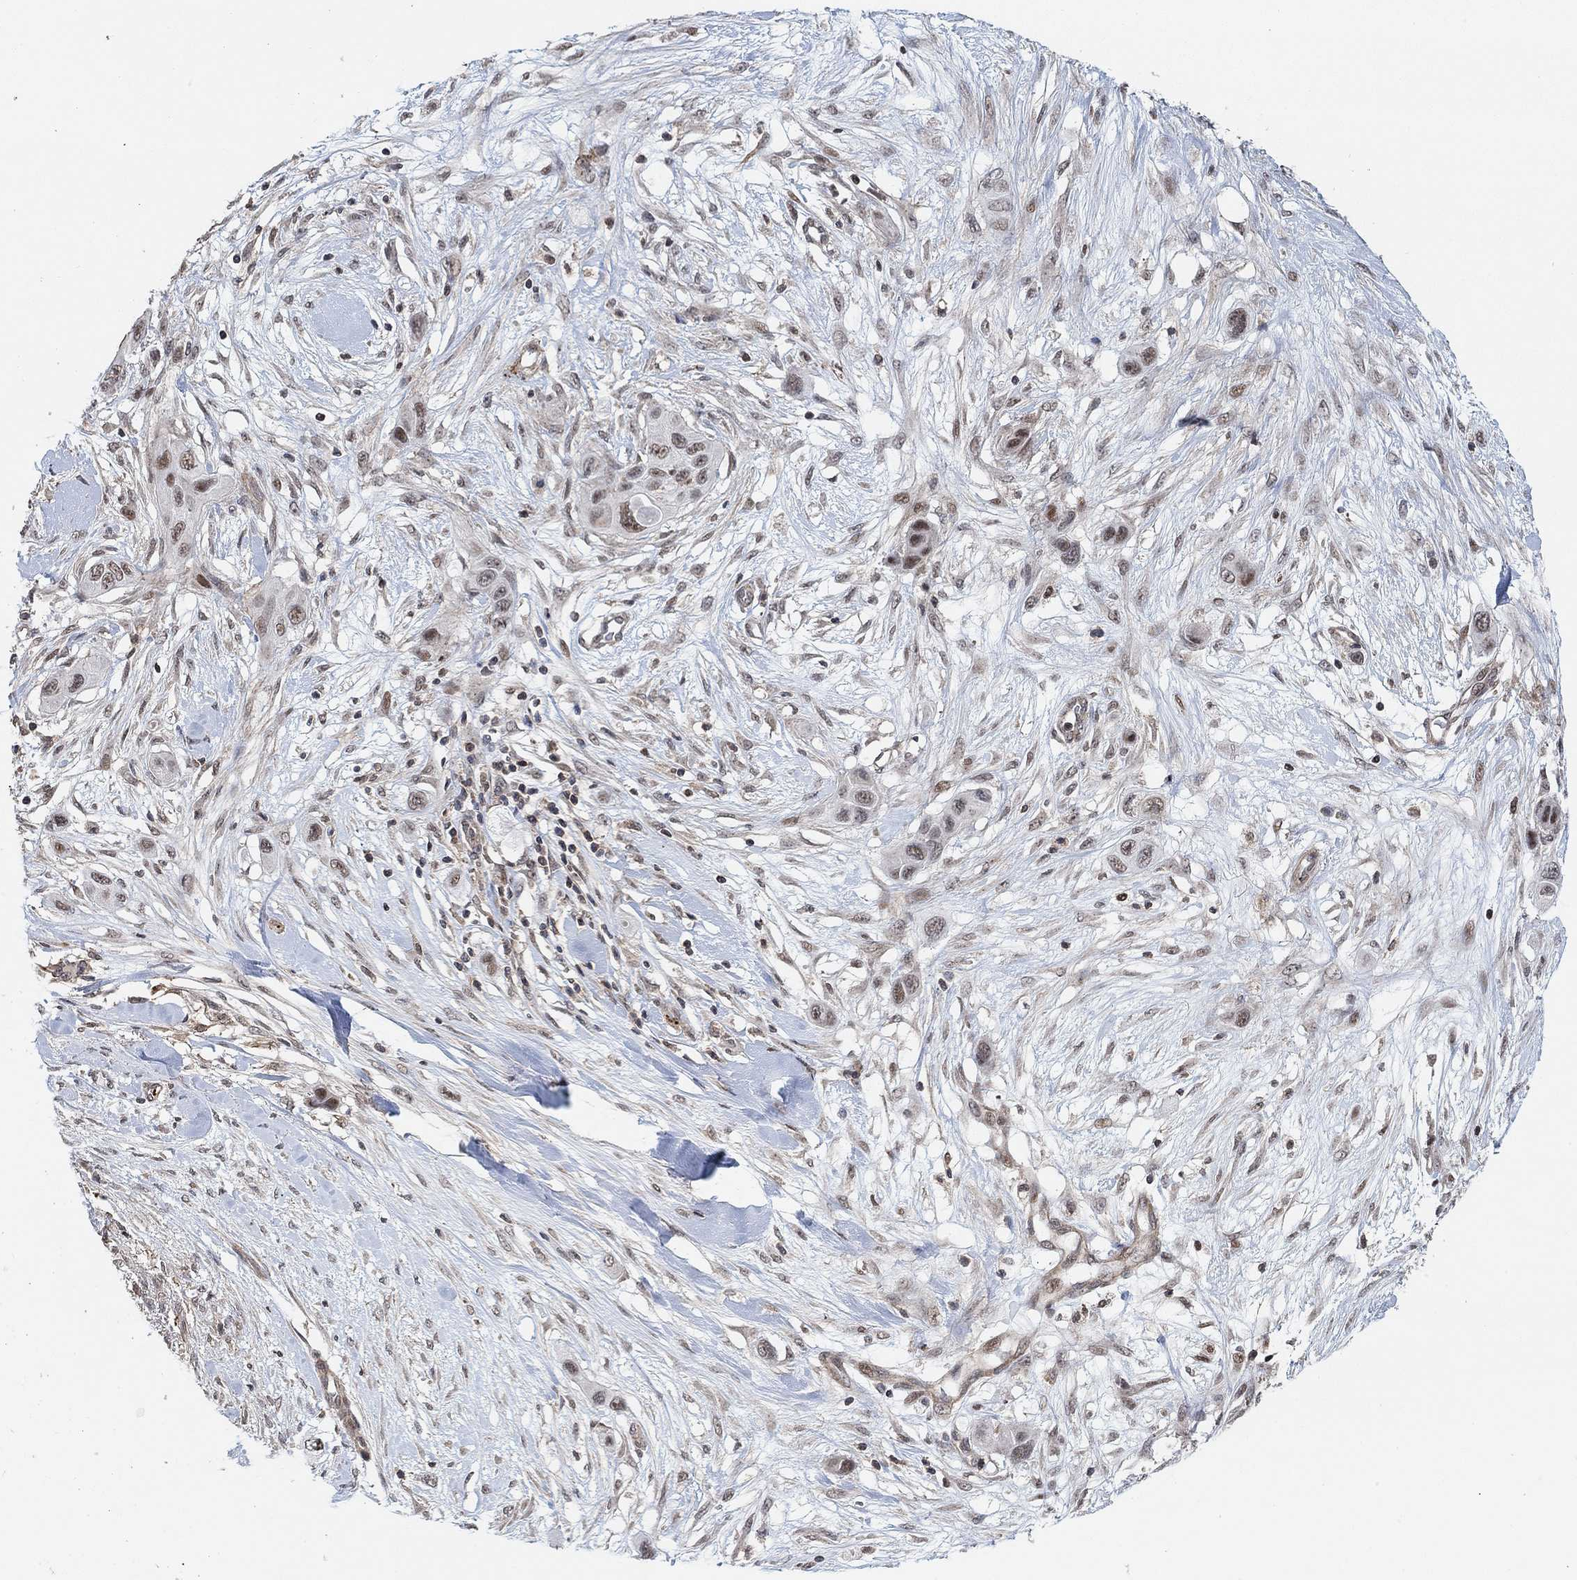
{"staining": {"intensity": "moderate", "quantity": "25%-75%", "location": "nuclear"}, "tissue": "skin cancer", "cell_type": "Tumor cells", "image_type": "cancer", "snomed": [{"axis": "morphology", "description": "Squamous cell carcinoma, NOS"}, {"axis": "topography", "description": "Skin"}], "caption": "Immunohistochemistry photomicrograph of skin cancer (squamous cell carcinoma) stained for a protein (brown), which shows medium levels of moderate nuclear expression in approximately 25%-75% of tumor cells.", "gene": "PWWP2B", "patient": {"sex": "male", "age": 79}}